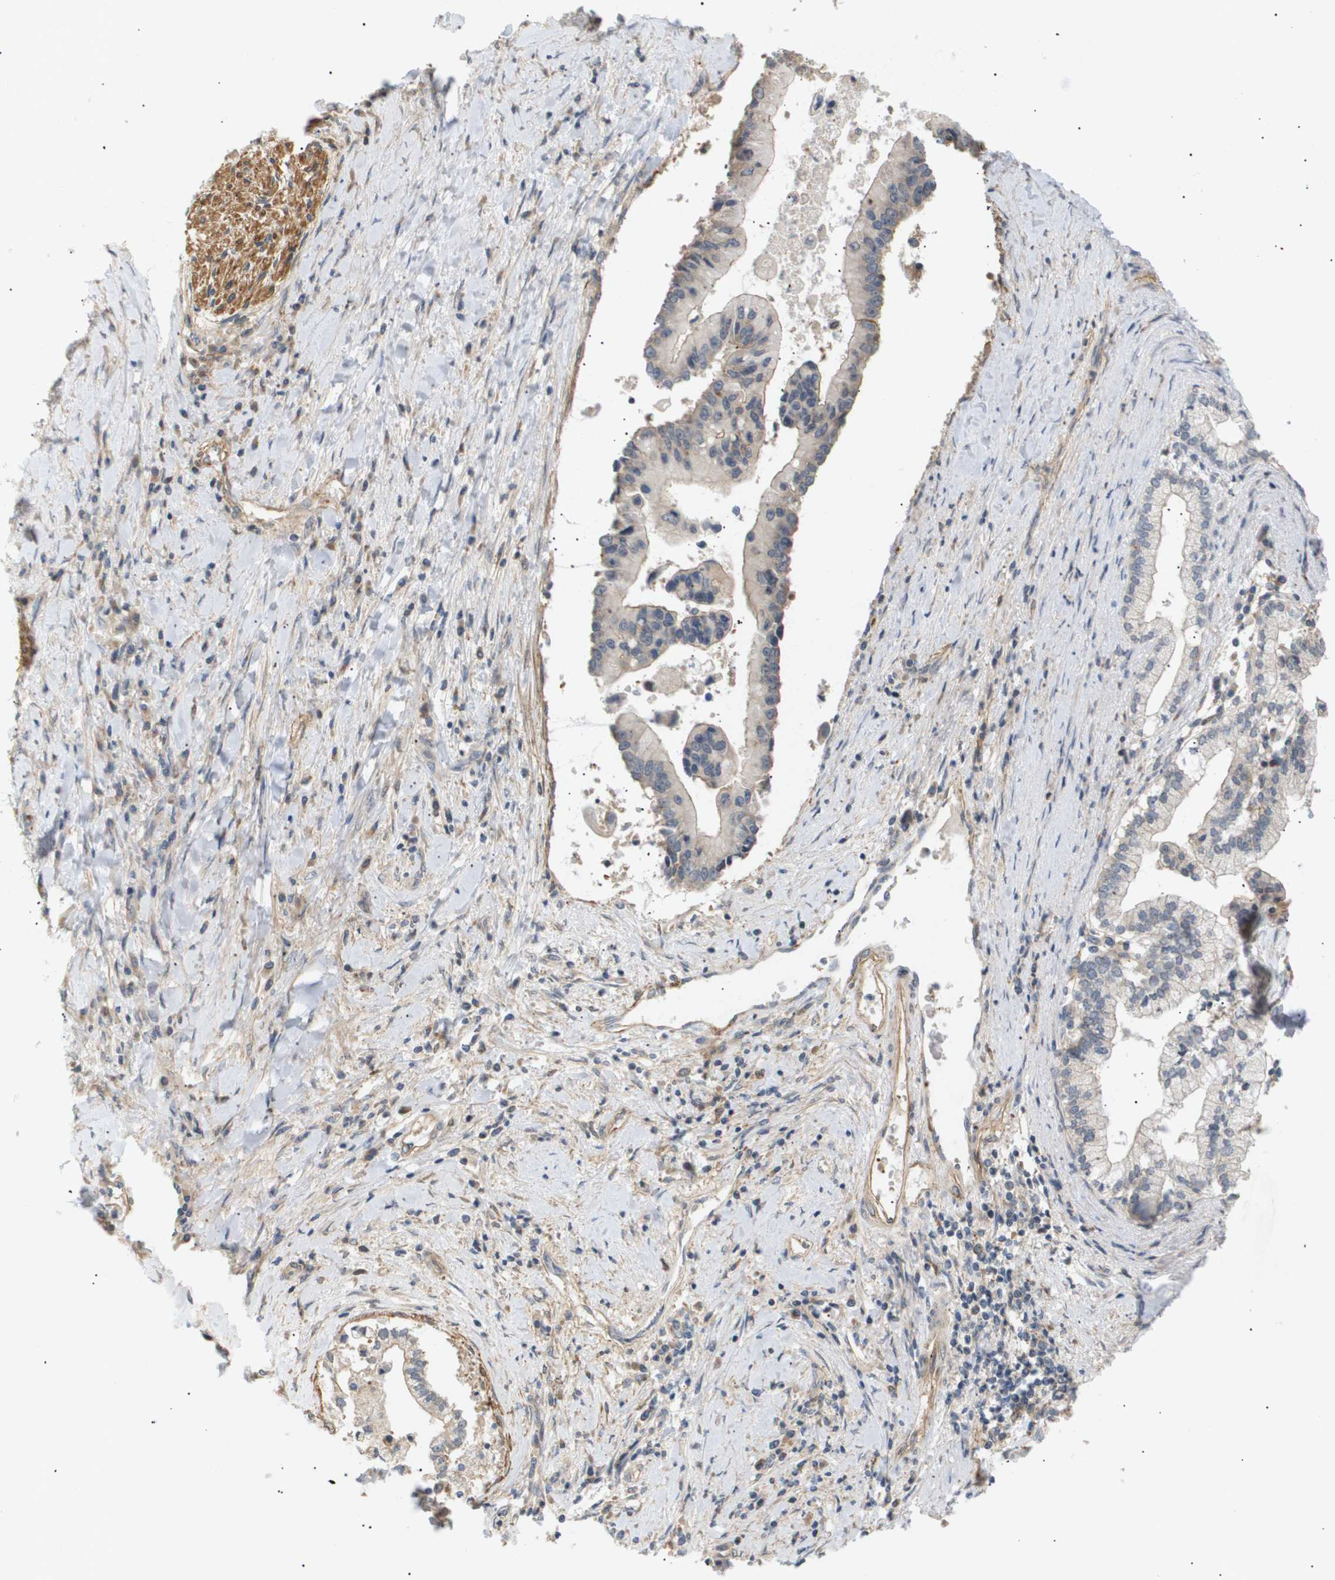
{"staining": {"intensity": "negative", "quantity": "none", "location": "none"}, "tissue": "liver cancer", "cell_type": "Tumor cells", "image_type": "cancer", "snomed": [{"axis": "morphology", "description": "Cholangiocarcinoma"}, {"axis": "topography", "description": "Liver"}], "caption": "DAB (3,3'-diaminobenzidine) immunohistochemical staining of human liver cancer displays no significant staining in tumor cells. The staining is performed using DAB brown chromogen with nuclei counter-stained in using hematoxylin.", "gene": "CORO2B", "patient": {"sex": "male", "age": 50}}